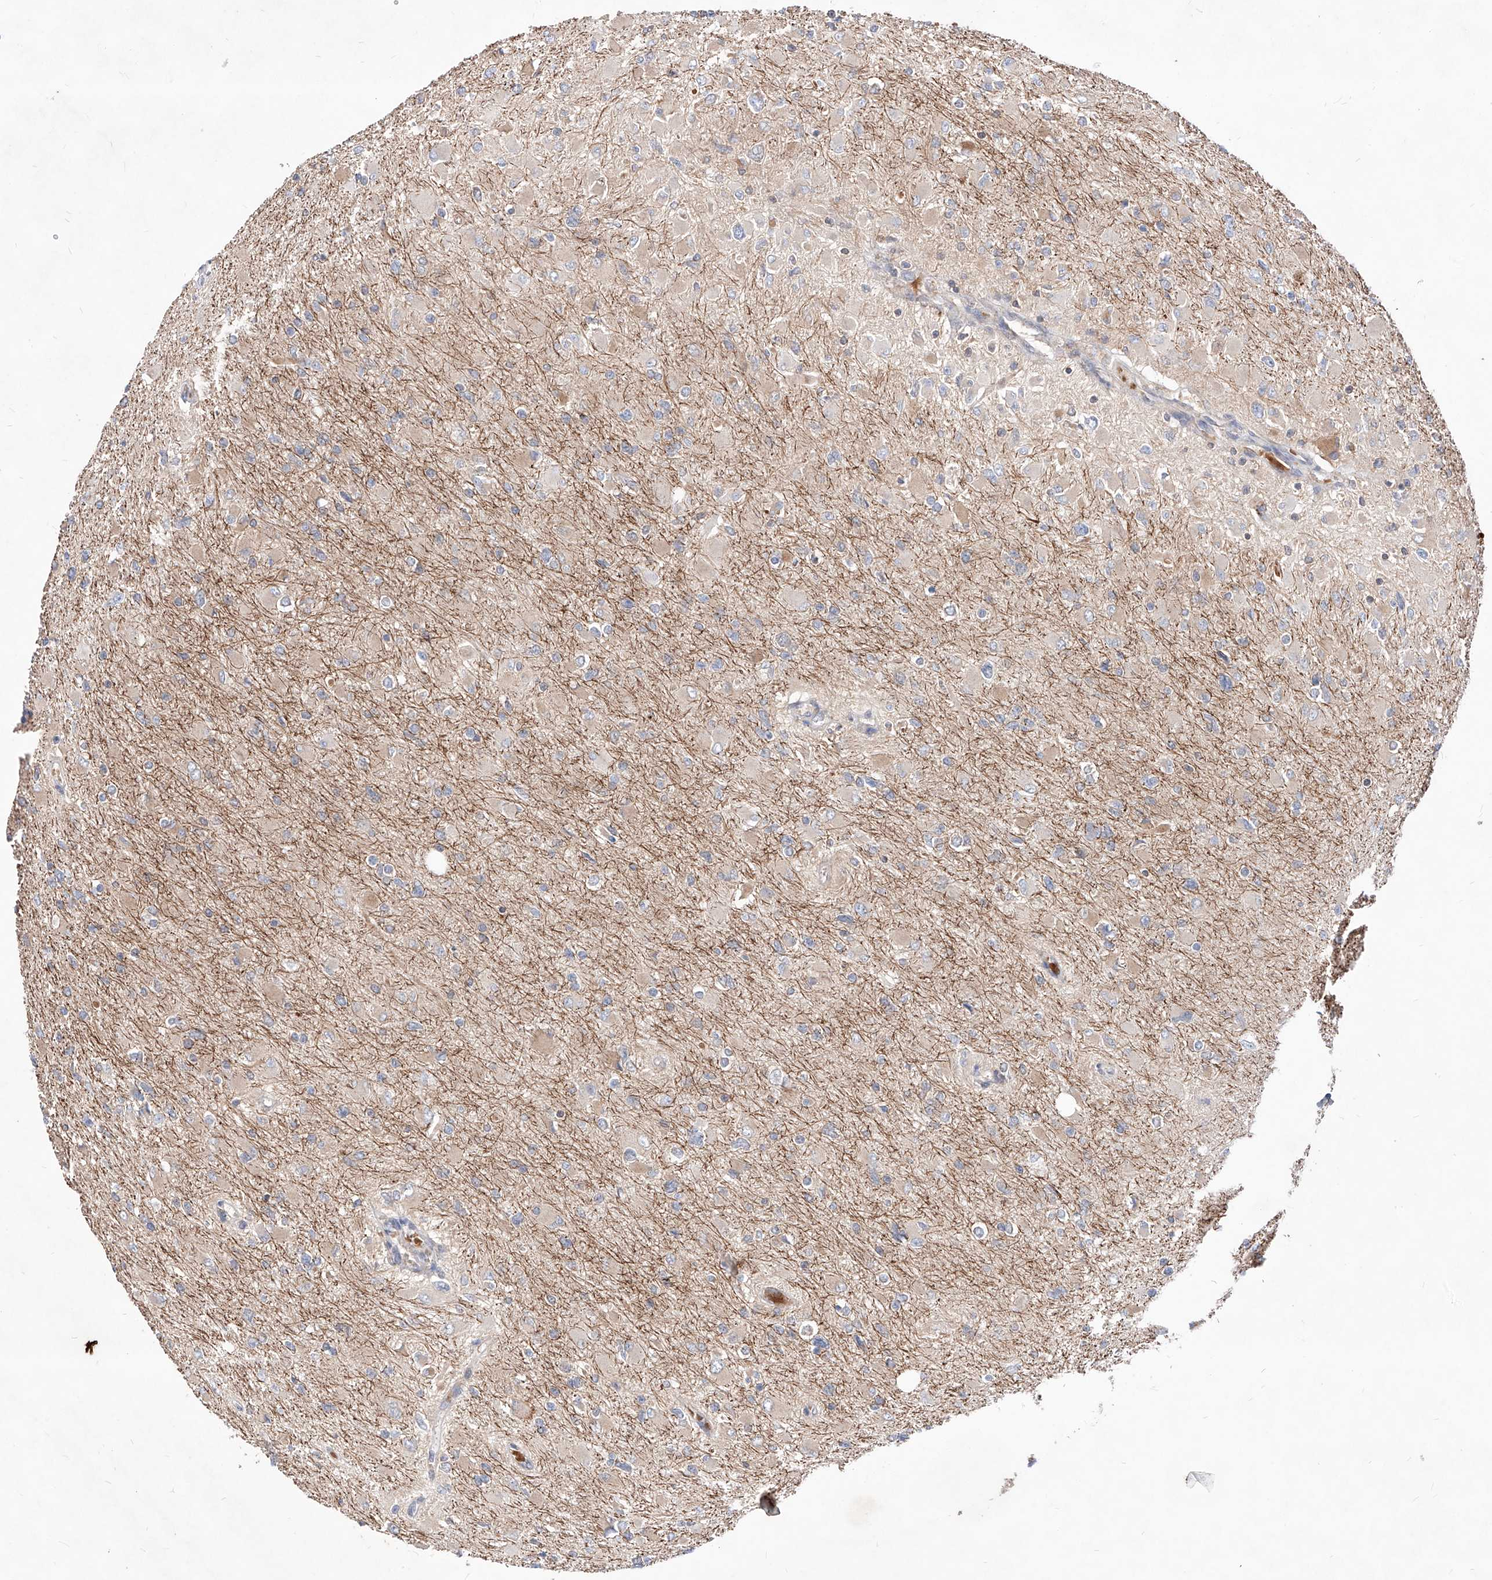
{"staining": {"intensity": "weak", "quantity": "<25%", "location": "cytoplasmic/membranous"}, "tissue": "glioma", "cell_type": "Tumor cells", "image_type": "cancer", "snomed": [{"axis": "morphology", "description": "Glioma, malignant, High grade"}, {"axis": "topography", "description": "Cerebral cortex"}], "caption": "Photomicrograph shows no protein expression in tumor cells of glioma tissue.", "gene": "TSNAX", "patient": {"sex": "female", "age": 36}}